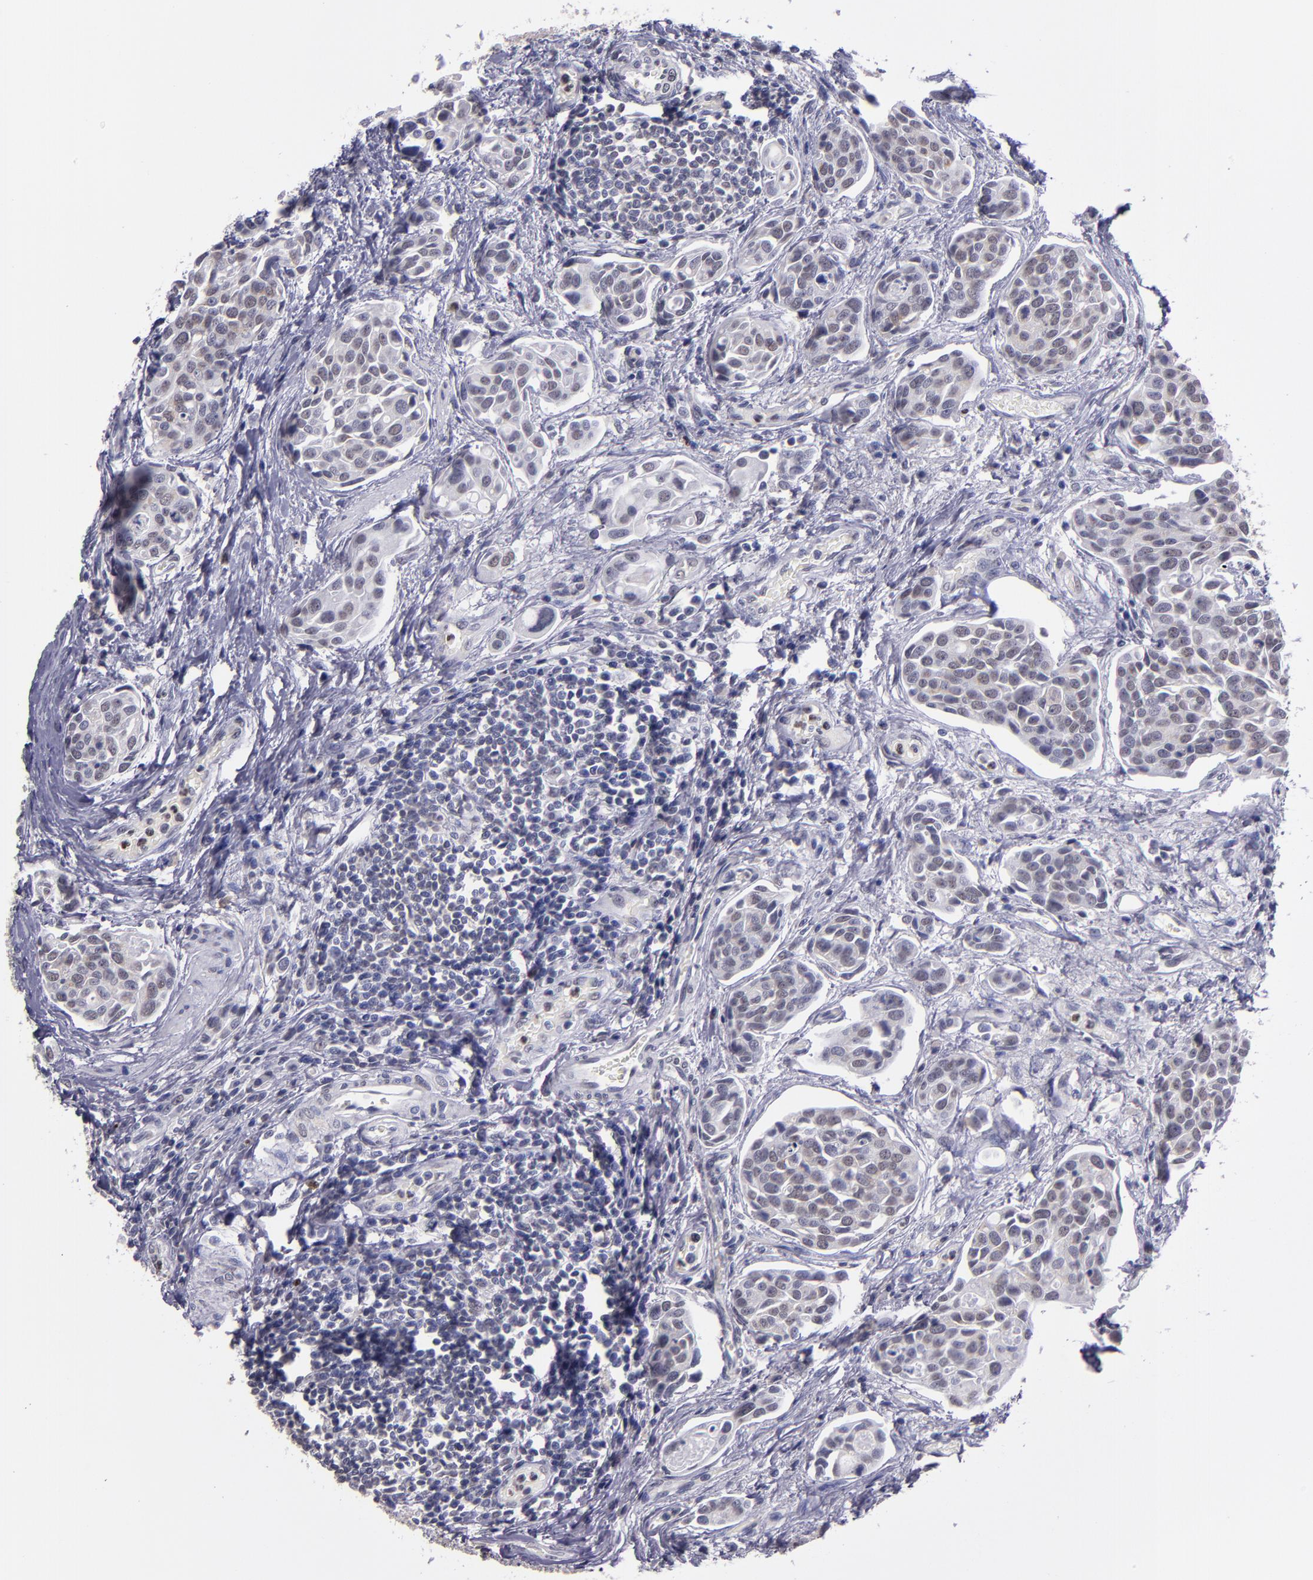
{"staining": {"intensity": "weak", "quantity": "25%-75%", "location": "nuclear"}, "tissue": "urothelial cancer", "cell_type": "Tumor cells", "image_type": "cancer", "snomed": [{"axis": "morphology", "description": "Urothelial carcinoma, High grade"}, {"axis": "topography", "description": "Urinary bladder"}], "caption": "A photomicrograph showing weak nuclear expression in about 25%-75% of tumor cells in urothelial carcinoma (high-grade), as visualized by brown immunohistochemical staining.", "gene": "CEBPE", "patient": {"sex": "male", "age": 78}}